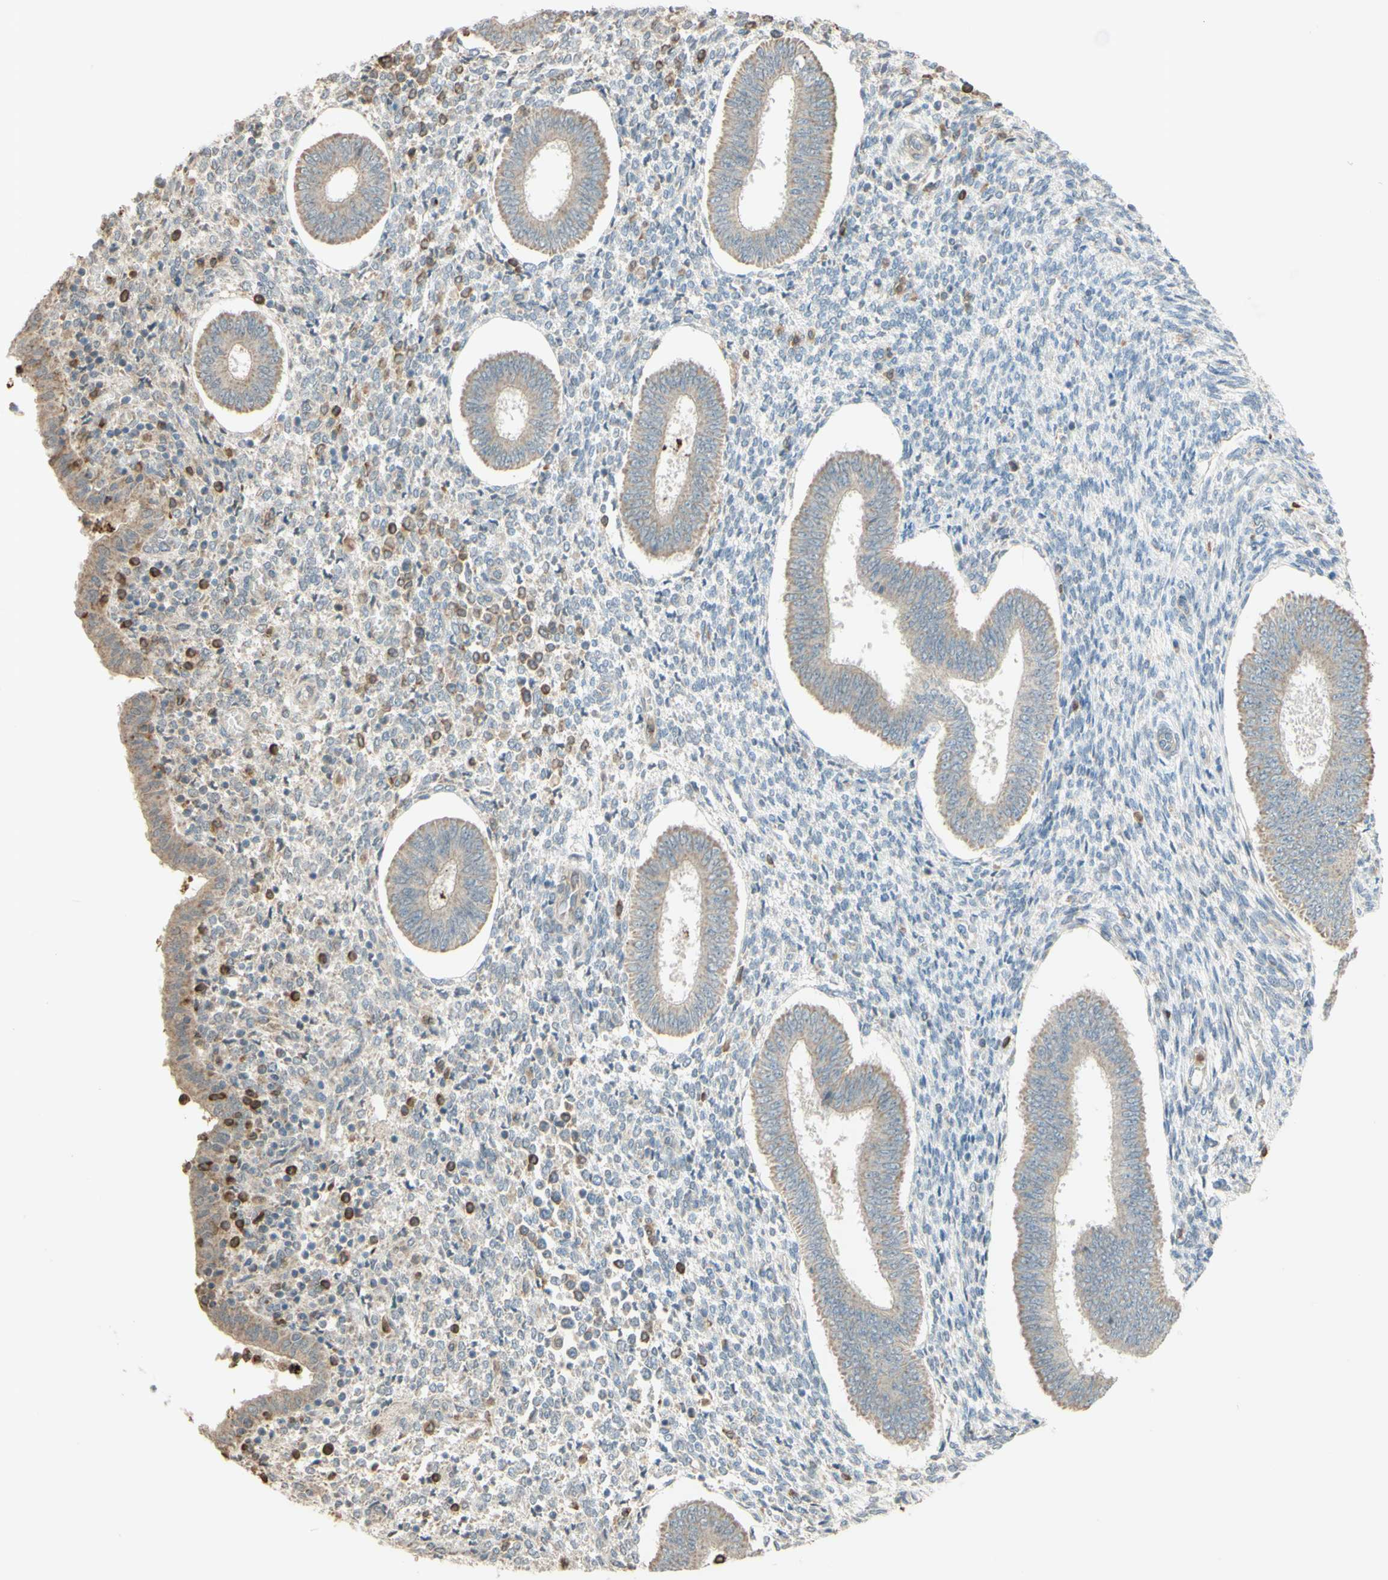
{"staining": {"intensity": "negative", "quantity": "none", "location": "none"}, "tissue": "endometrium", "cell_type": "Cells in endometrial stroma", "image_type": "normal", "snomed": [{"axis": "morphology", "description": "Normal tissue, NOS"}, {"axis": "topography", "description": "Endometrium"}], "caption": "This photomicrograph is of normal endometrium stained with immunohistochemistry to label a protein in brown with the nuclei are counter-stained blue. There is no staining in cells in endometrial stroma.", "gene": "GATA1", "patient": {"sex": "female", "age": 35}}